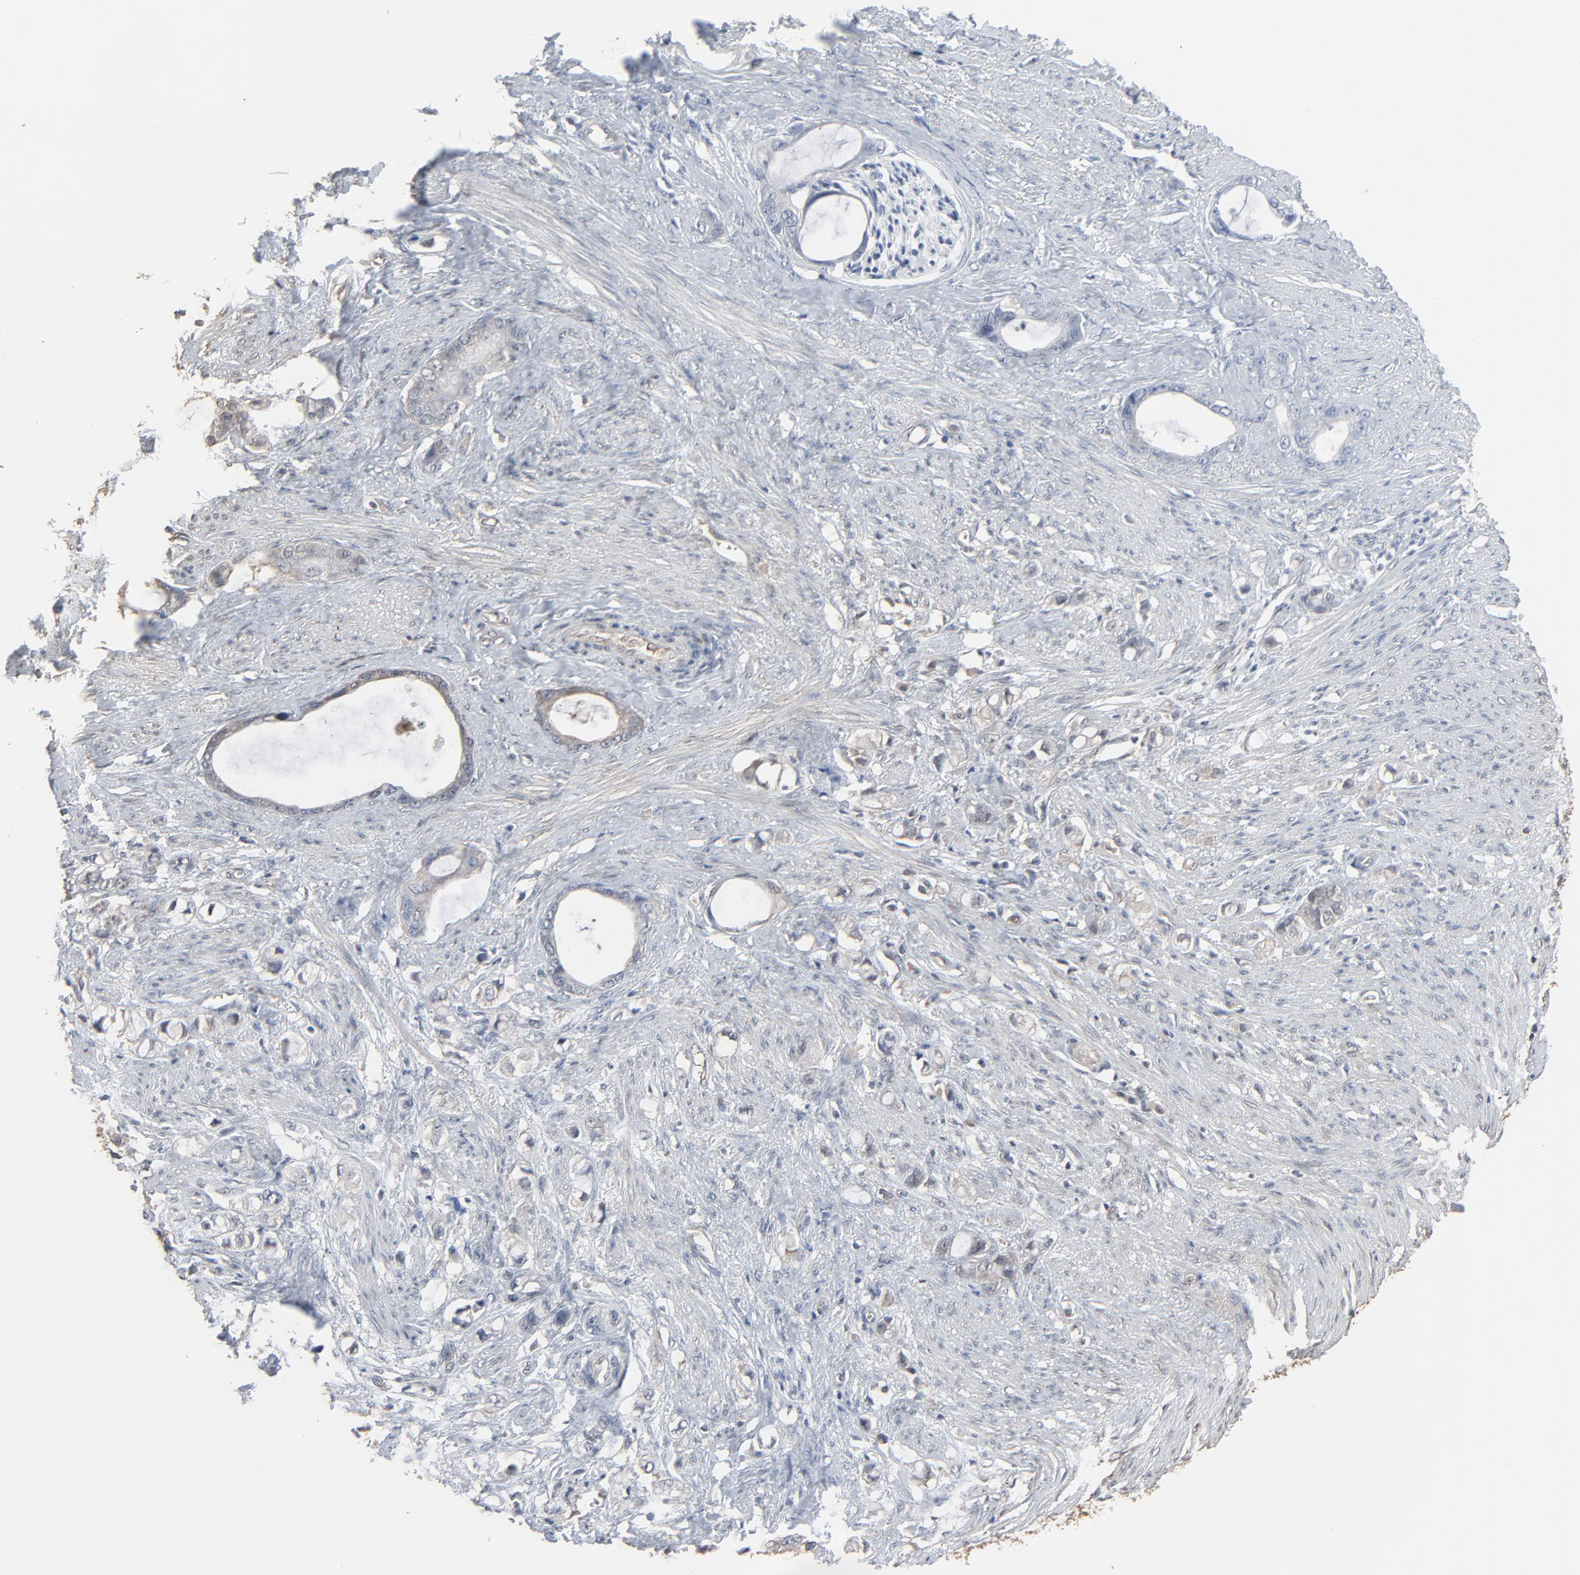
{"staining": {"intensity": "weak", "quantity": "25%-75%", "location": "cytoplasmic/membranous"}, "tissue": "stomach cancer", "cell_type": "Tumor cells", "image_type": "cancer", "snomed": [{"axis": "morphology", "description": "Adenocarcinoma, NOS"}, {"axis": "topography", "description": "Stomach"}], "caption": "Tumor cells reveal low levels of weak cytoplasmic/membranous positivity in about 25%-75% of cells in stomach cancer (adenocarcinoma).", "gene": "CCT5", "patient": {"sex": "female", "age": 75}}